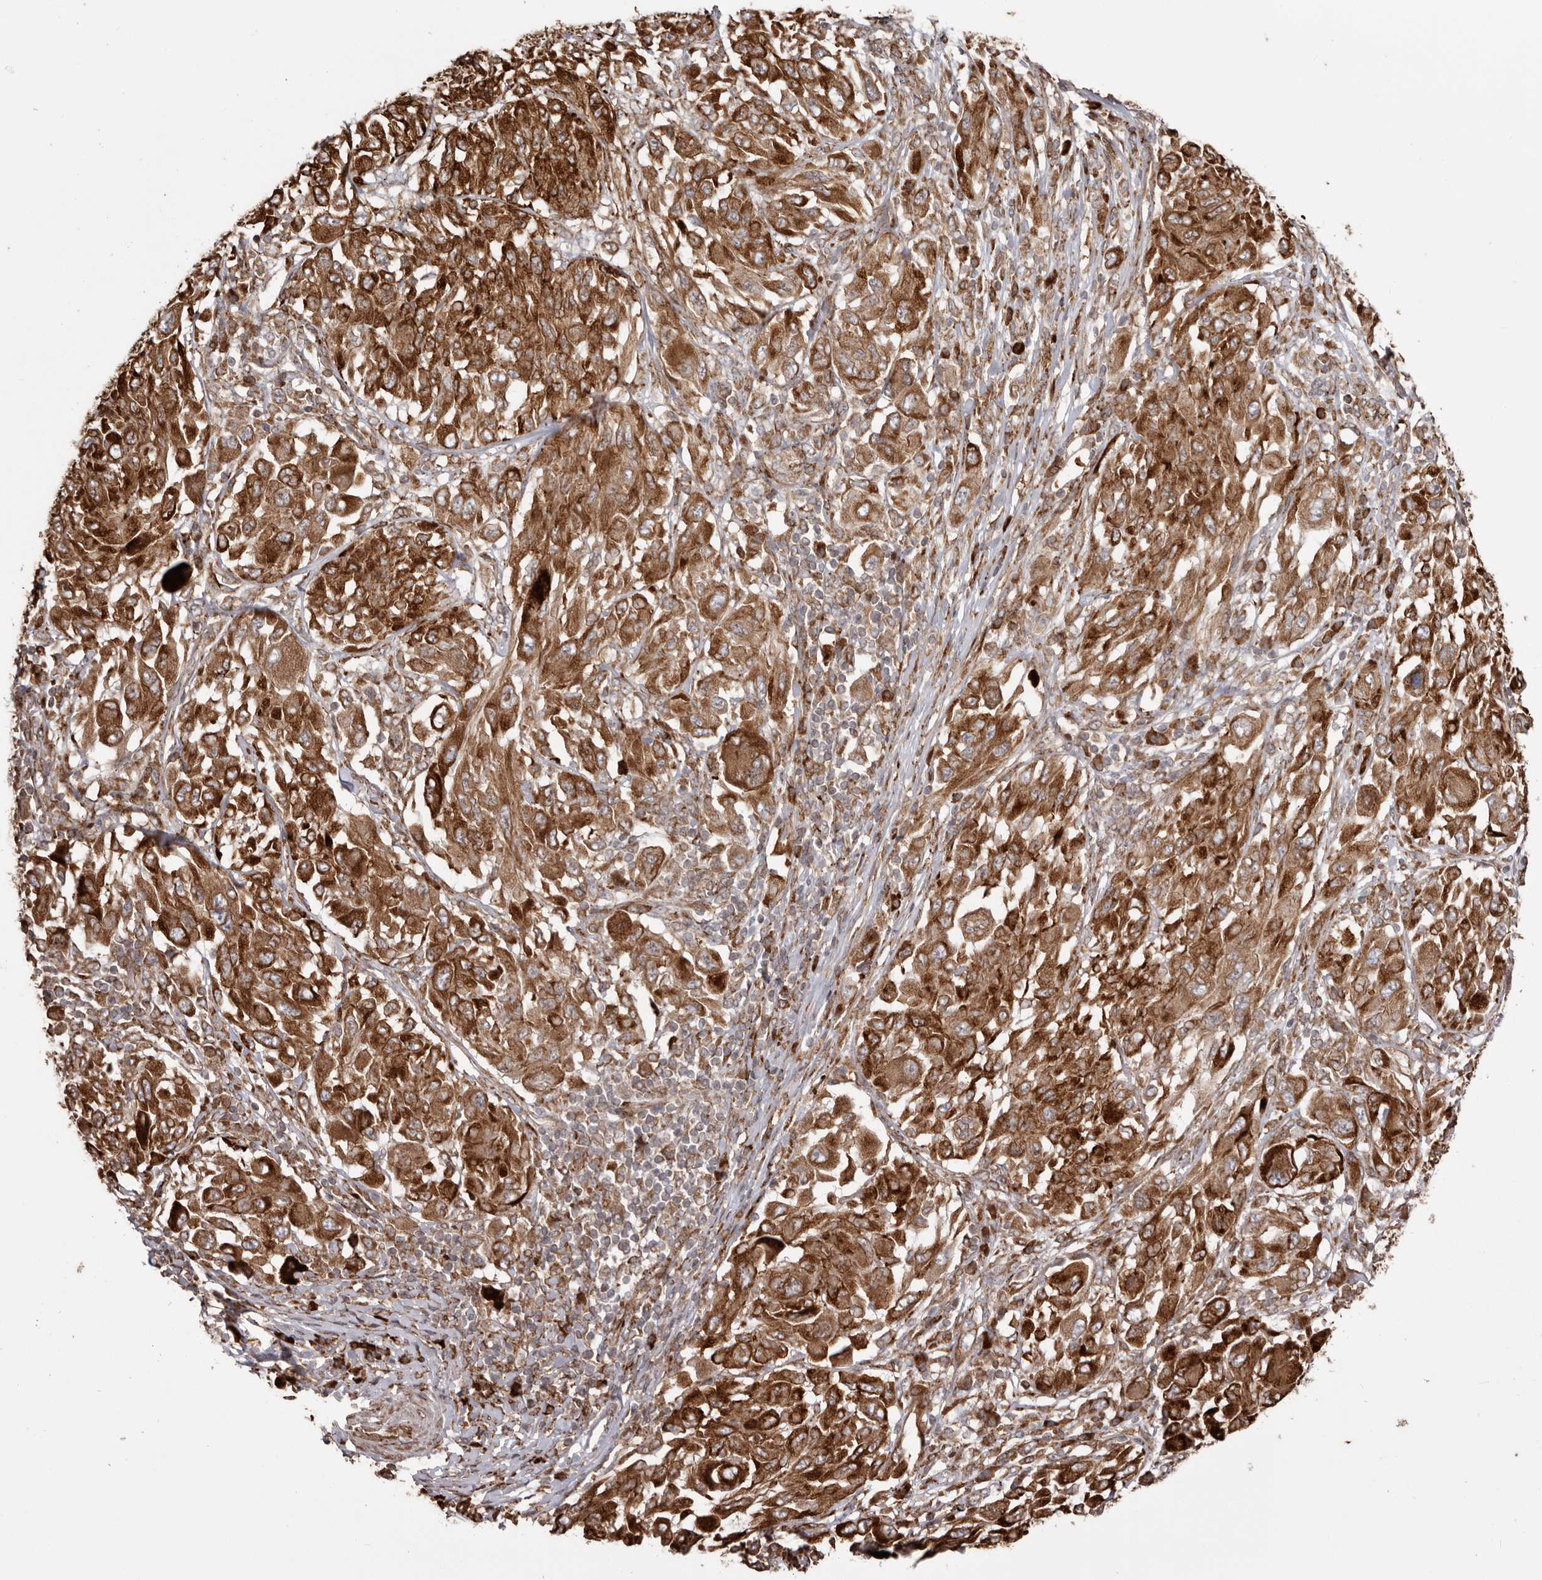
{"staining": {"intensity": "strong", "quantity": ">75%", "location": "cytoplasmic/membranous"}, "tissue": "melanoma", "cell_type": "Tumor cells", "image_type": "cancer", "snomed": [{"axis": "morphology", "description": "Malignant melanoma, NOS"}, {"axis": "topography", "description": "Skin"}], "caption": "Immunohistochemistry photomicrograph of neoplastic tissue: human melanoma stained using immunohistochemistry (IHC) displays high levels of strong protein expression localized specifically in the cytoplasmic/membranous of tumor cells, appearing as a cytoplasmic/membranous brown color.", "gene": "NUP43", "patient": {"sex": "female", "age": 91}}